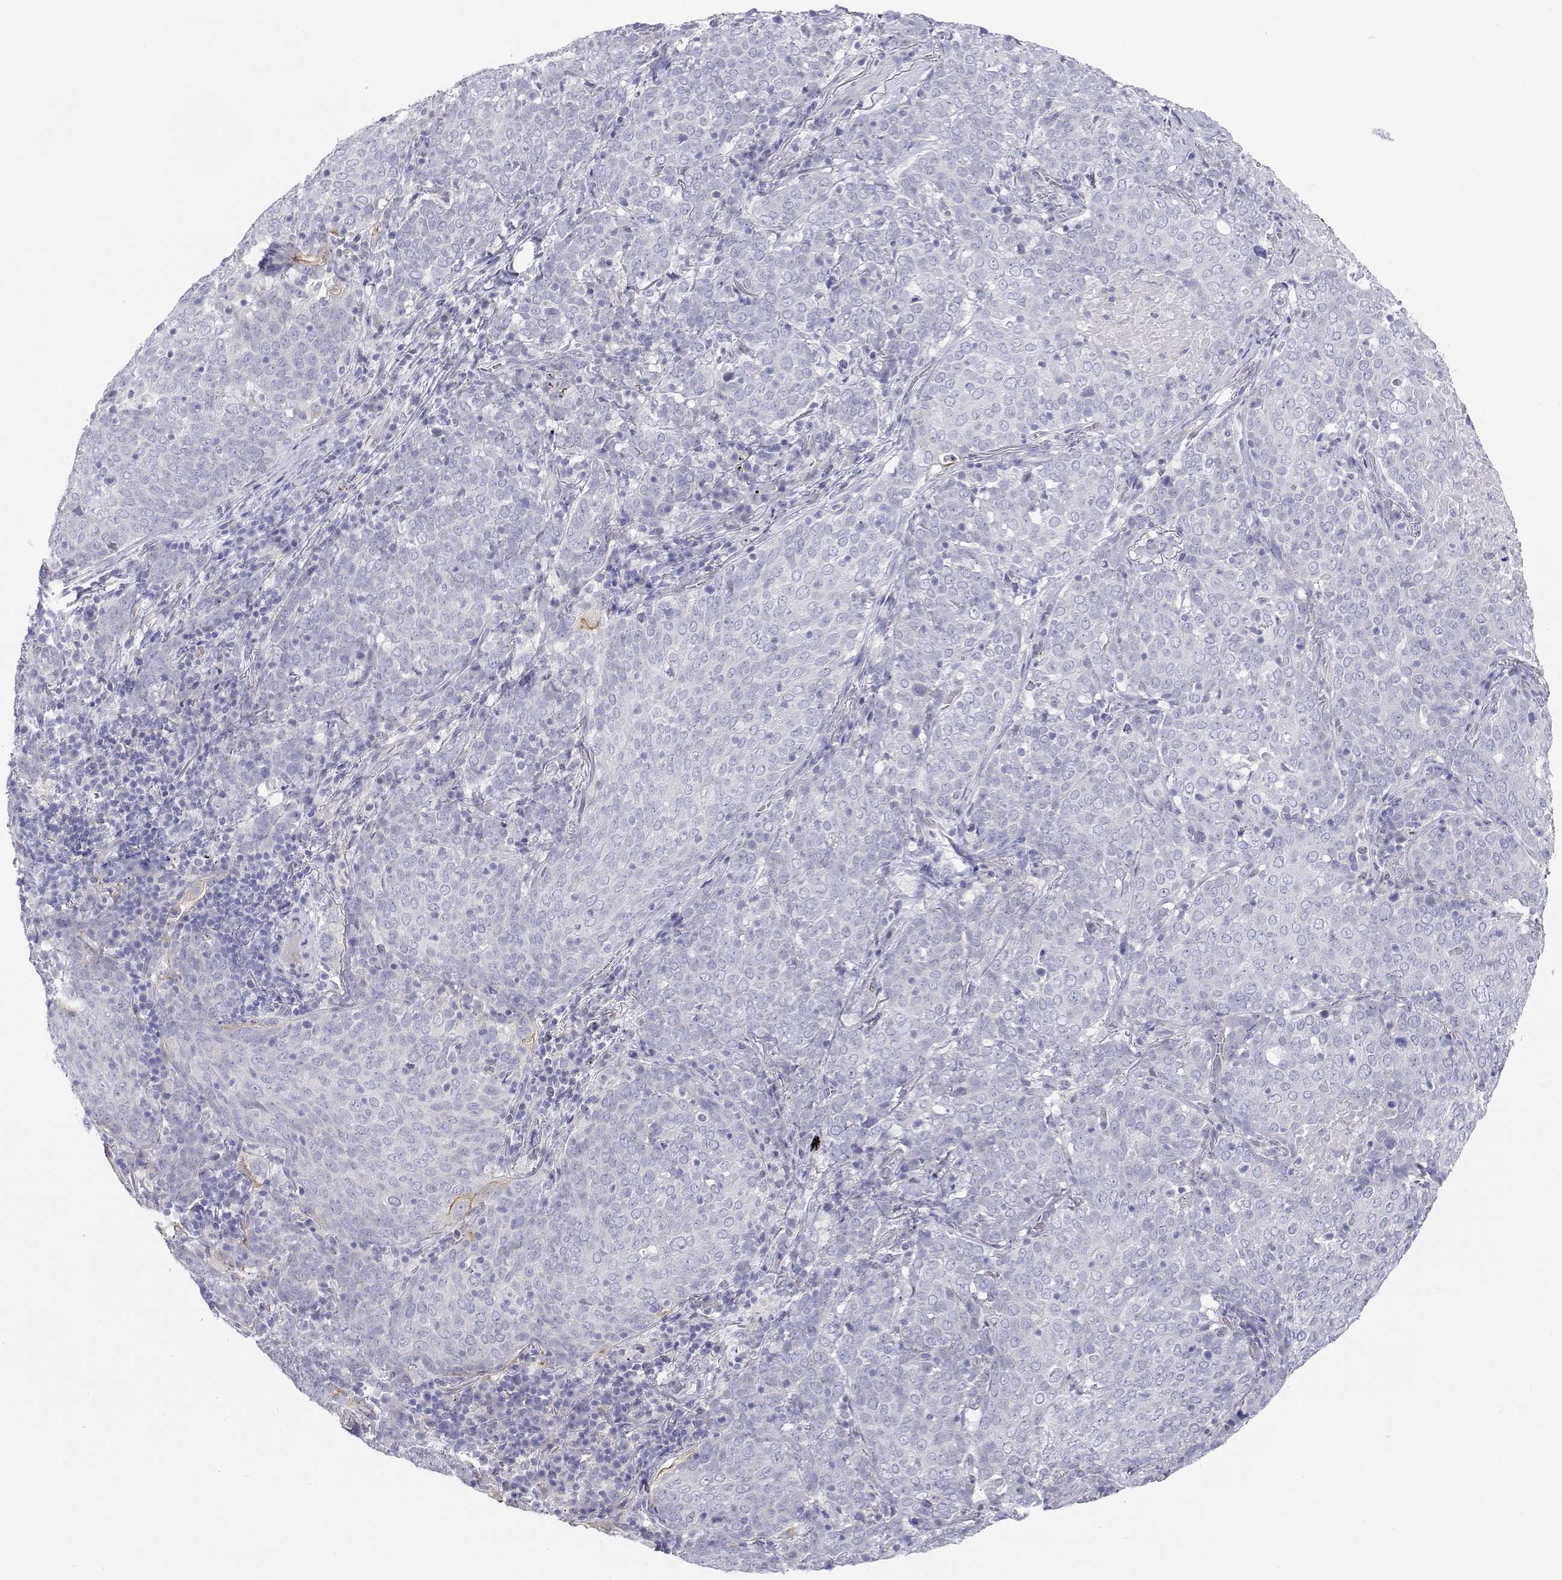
{"staining": {"intensity": "negative", "quantity": "none", "location": "none"}, "tissue": "lung cancer", "cell_type": "Tumor cells", "image_type": "cancer", "snomed": [{"axis": "morphology", "description": "Squamous cell carcinoma, NOS"}, {"axis": "topography", "description": "Lung"}], "caption": "Immunohistochemical staining of human lung squamous cell carcinoma displays no significant staining in tumor cells. (Stains: DAB (3,3'-diaminobenzidine) IHC with hematoxylin counter stain, Microscopy: brightfield microscopy at high magnification).", "gene": "MISP", "patient": {"sex": "male", "age": 82}}